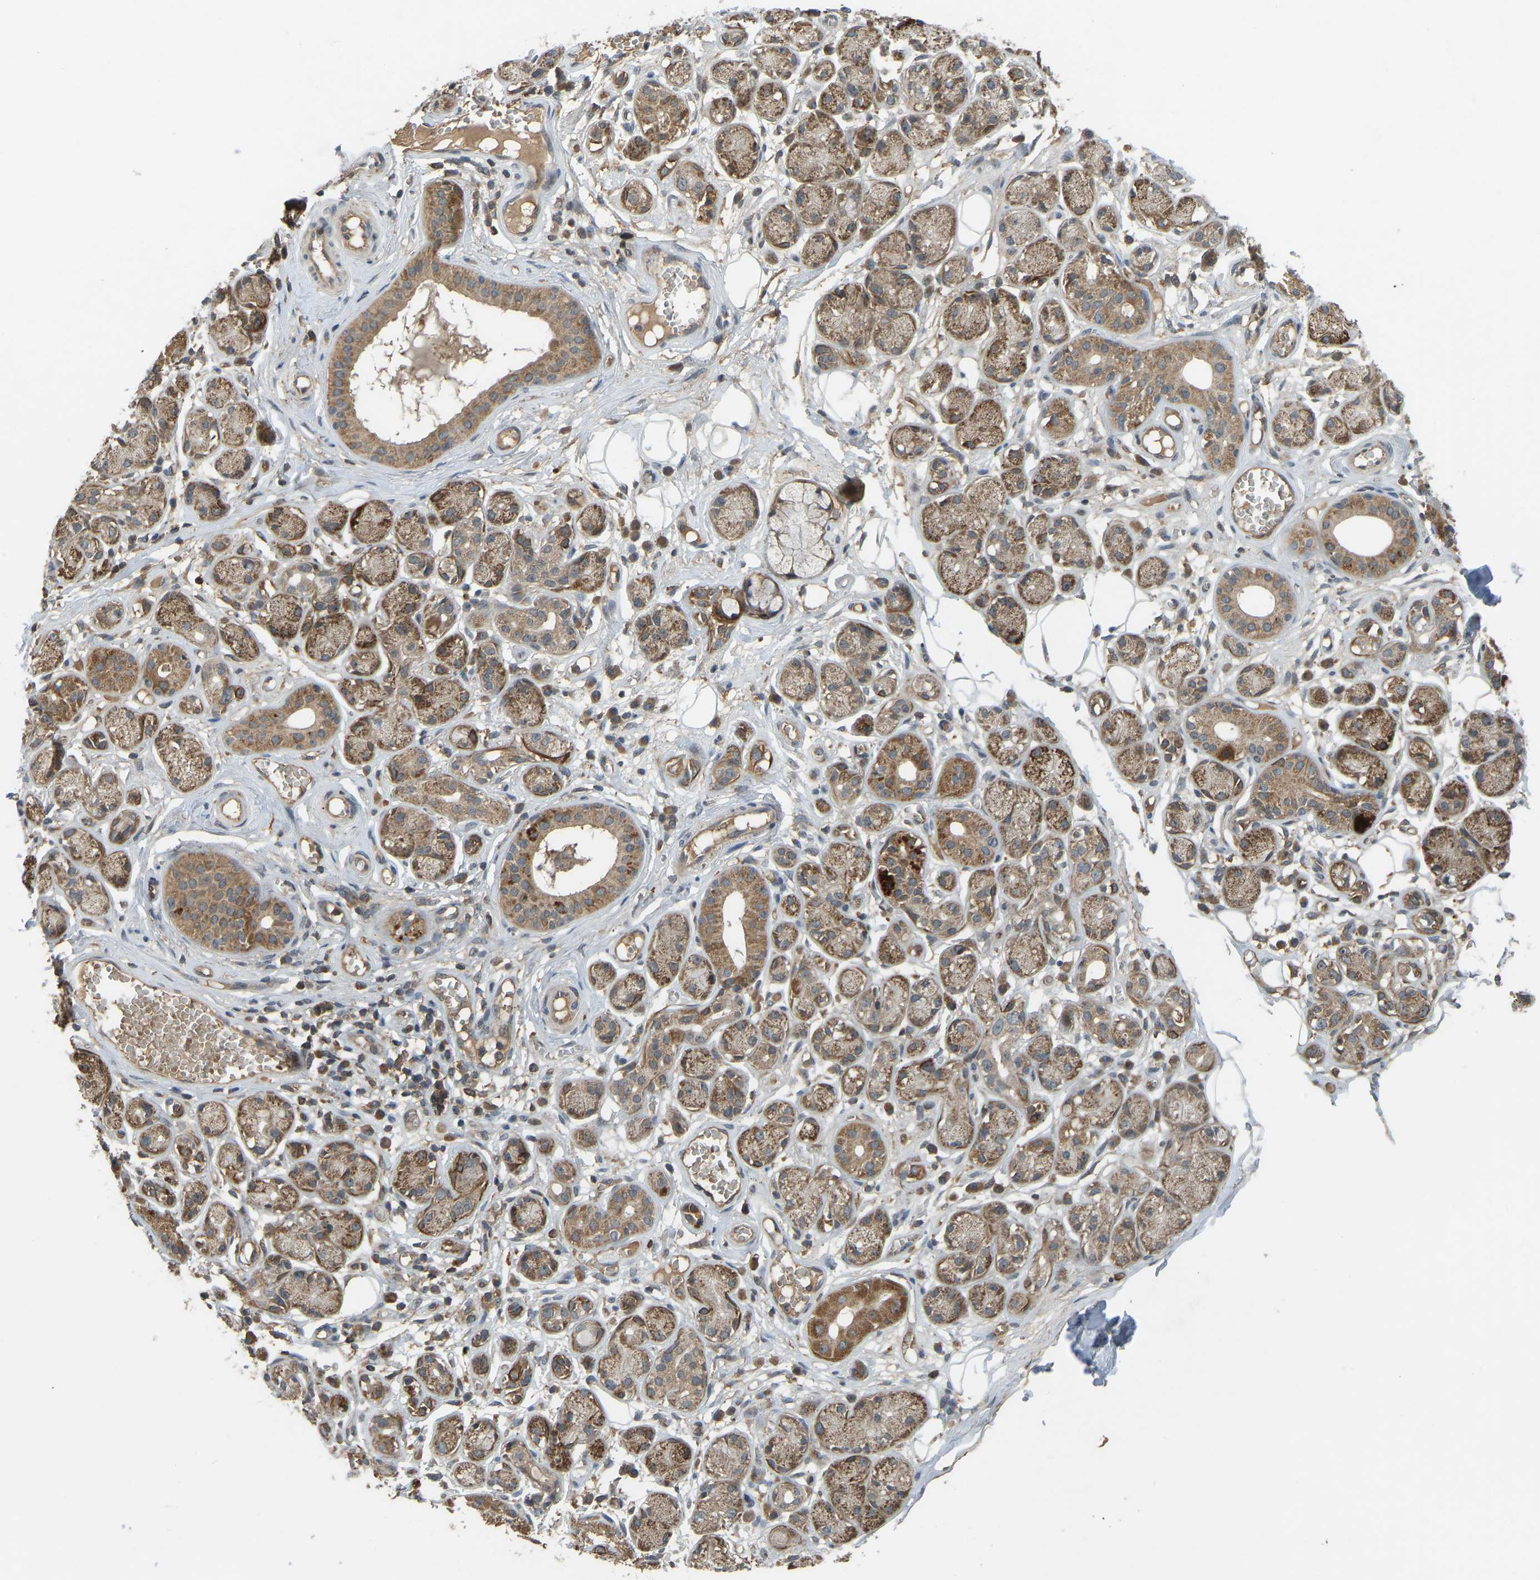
{"staining": {"intensity": "moderate", "quantity": ">75%", "location": "cytoplasmic/membranous"}, "tissue": "soft tissue", "cell_type": "Fibroblasts", "image_type": "normal", "snomed": [{"axis": "morphology", "description": "Normal tissue, NOS"}, {"axis": "morphology", "description": "Inflammation, NOS"}, {"axis": "topography", "description": "Salivary gland"}, {"axis": "topography", "description": "Peripheral nerve tissue"}], "caption": "DAB (3,3'-diaminobenzidine) immunohistochemical staining of benign human soft tissue shows moderate cytoplasmic/membranous protein positivity in approximately >75% of fibroblasts.", "gene": "ZNF71", "patient": {"sex": "female", "age": 75}}